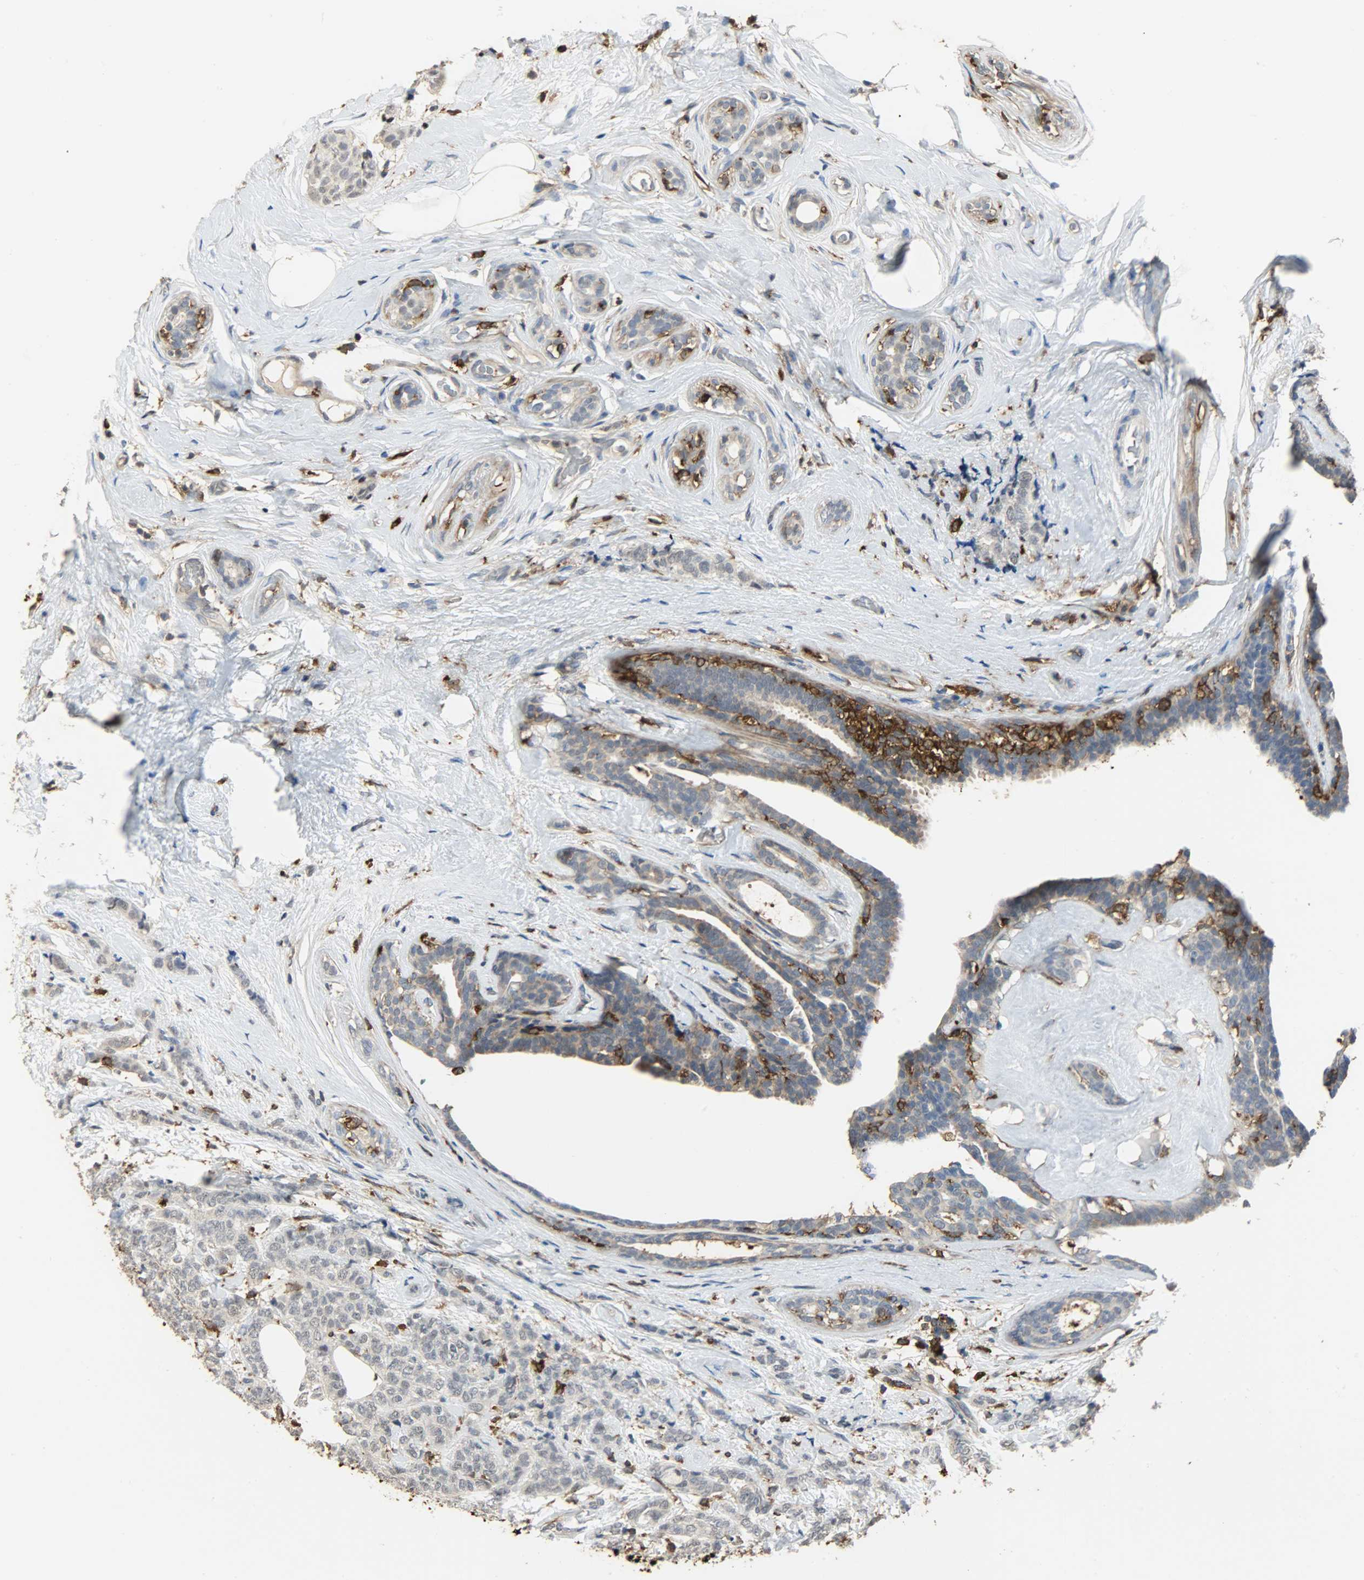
{"staining": {"intensity": "negative", "quantity": "none", "location": "none"}, "tissue": "breast cancer", "cell_type": "Tumor cells", "image_type": "cancer", "snomed": [{"axis": "morphology", "description": "Lobular carcinoma"}, {"axis": "topography", "description": "Breast"}], "caption": "Immunohistochemistry photomicrograph of breast cancer stained for a protein (brown), which demonstrates no positivity in tumor cells.", "gene": "SKAP2", "patient": {"sex": "female", "age": 60}}